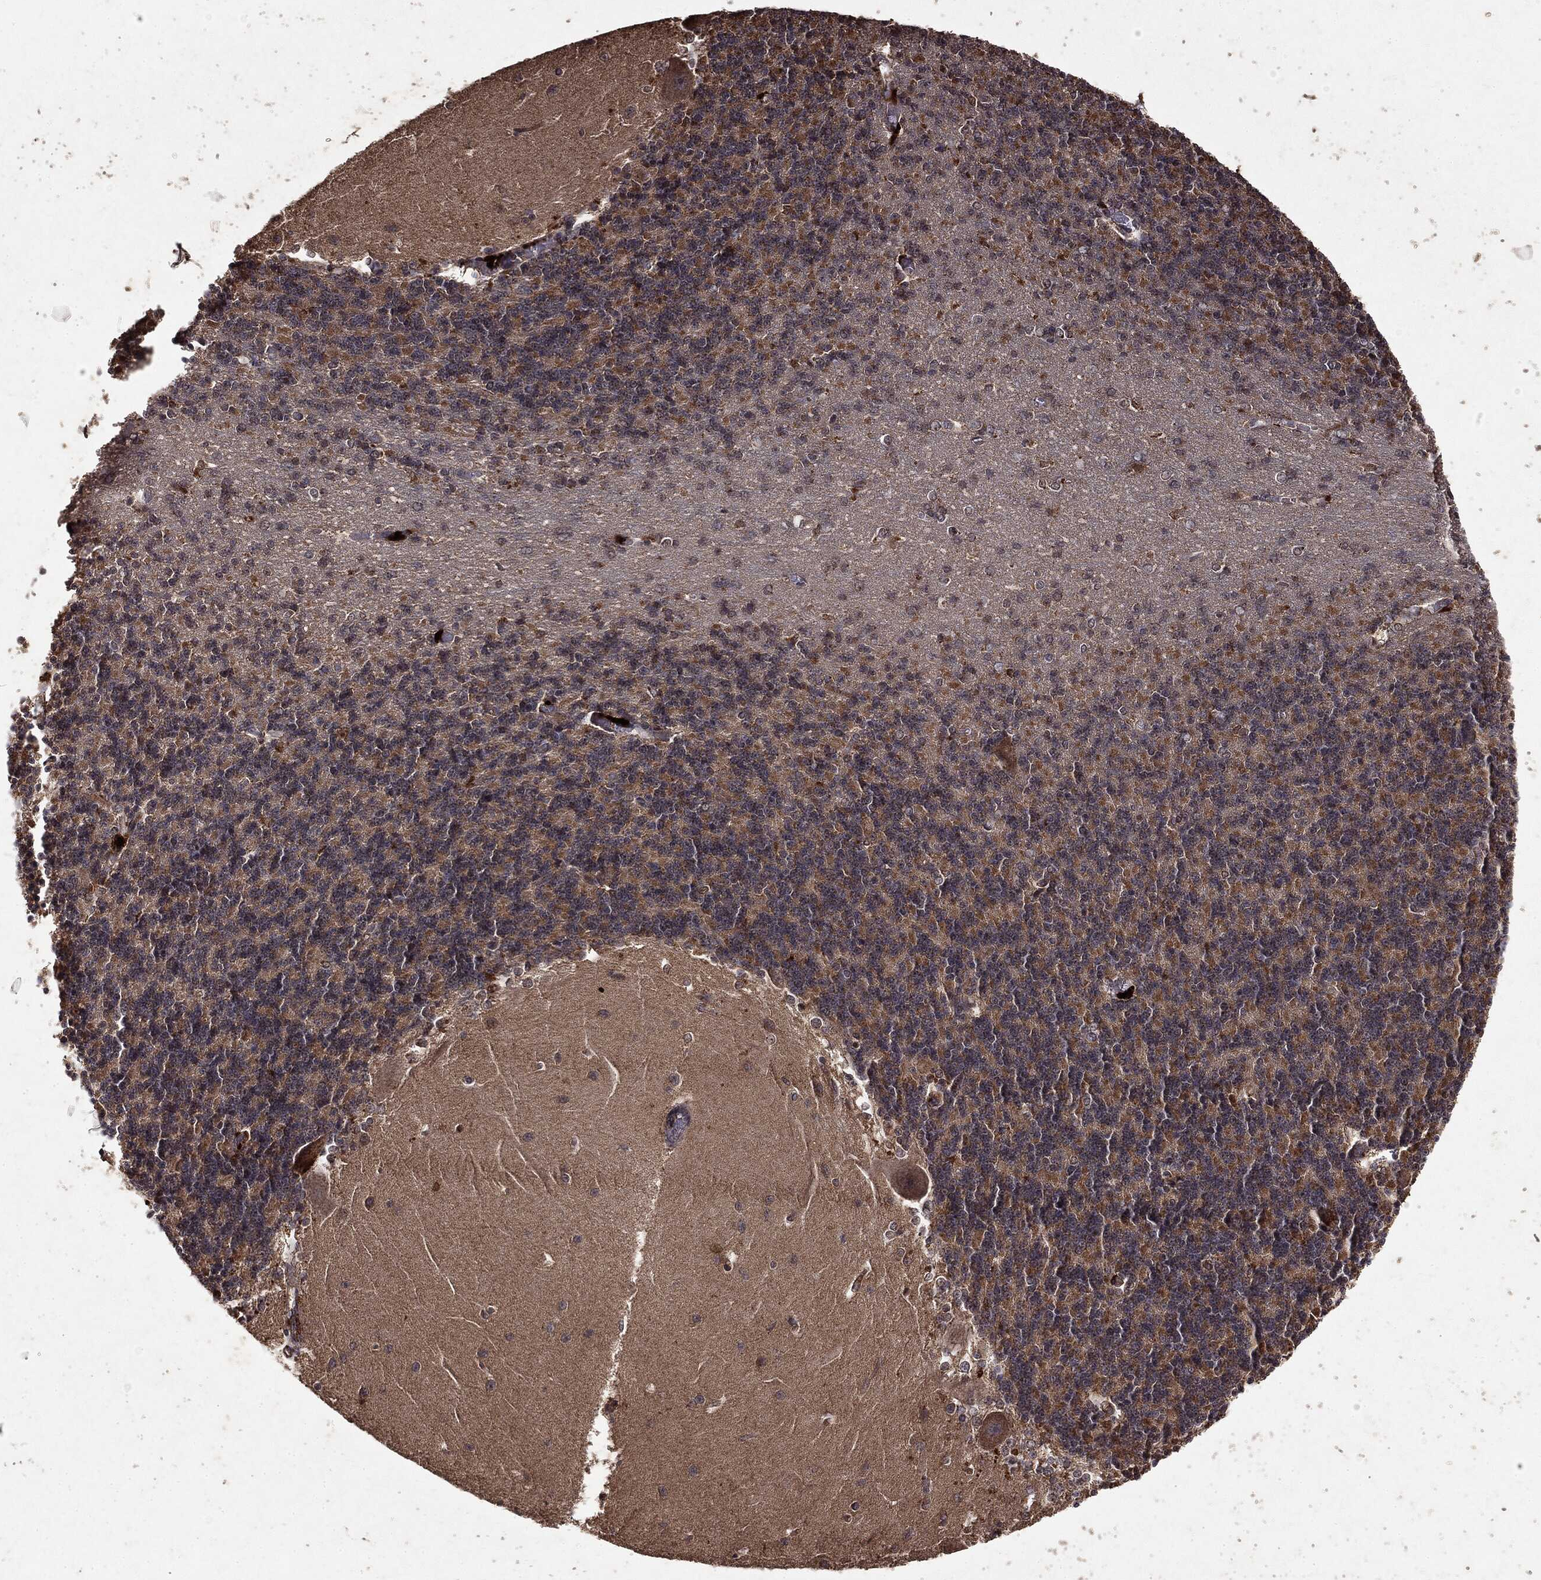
{"staining": {"intensity": "negative", "quantity": "none", "location": "none"}, "tissue": "cerebellum", "cell_type": "Cells in granular layer", "image_type": "normal", "snomed": [{"axis": "morphology", "description": "Normal tissue, NOS"}, {"axis": "topography", "description": "Cerebellum"}], "caption": "Image shows no significant protein staining in cells in granular layer of unremarkable cerebellum.", "gene": "MTOR", "patient": {"sex": "male", "age": 37}}